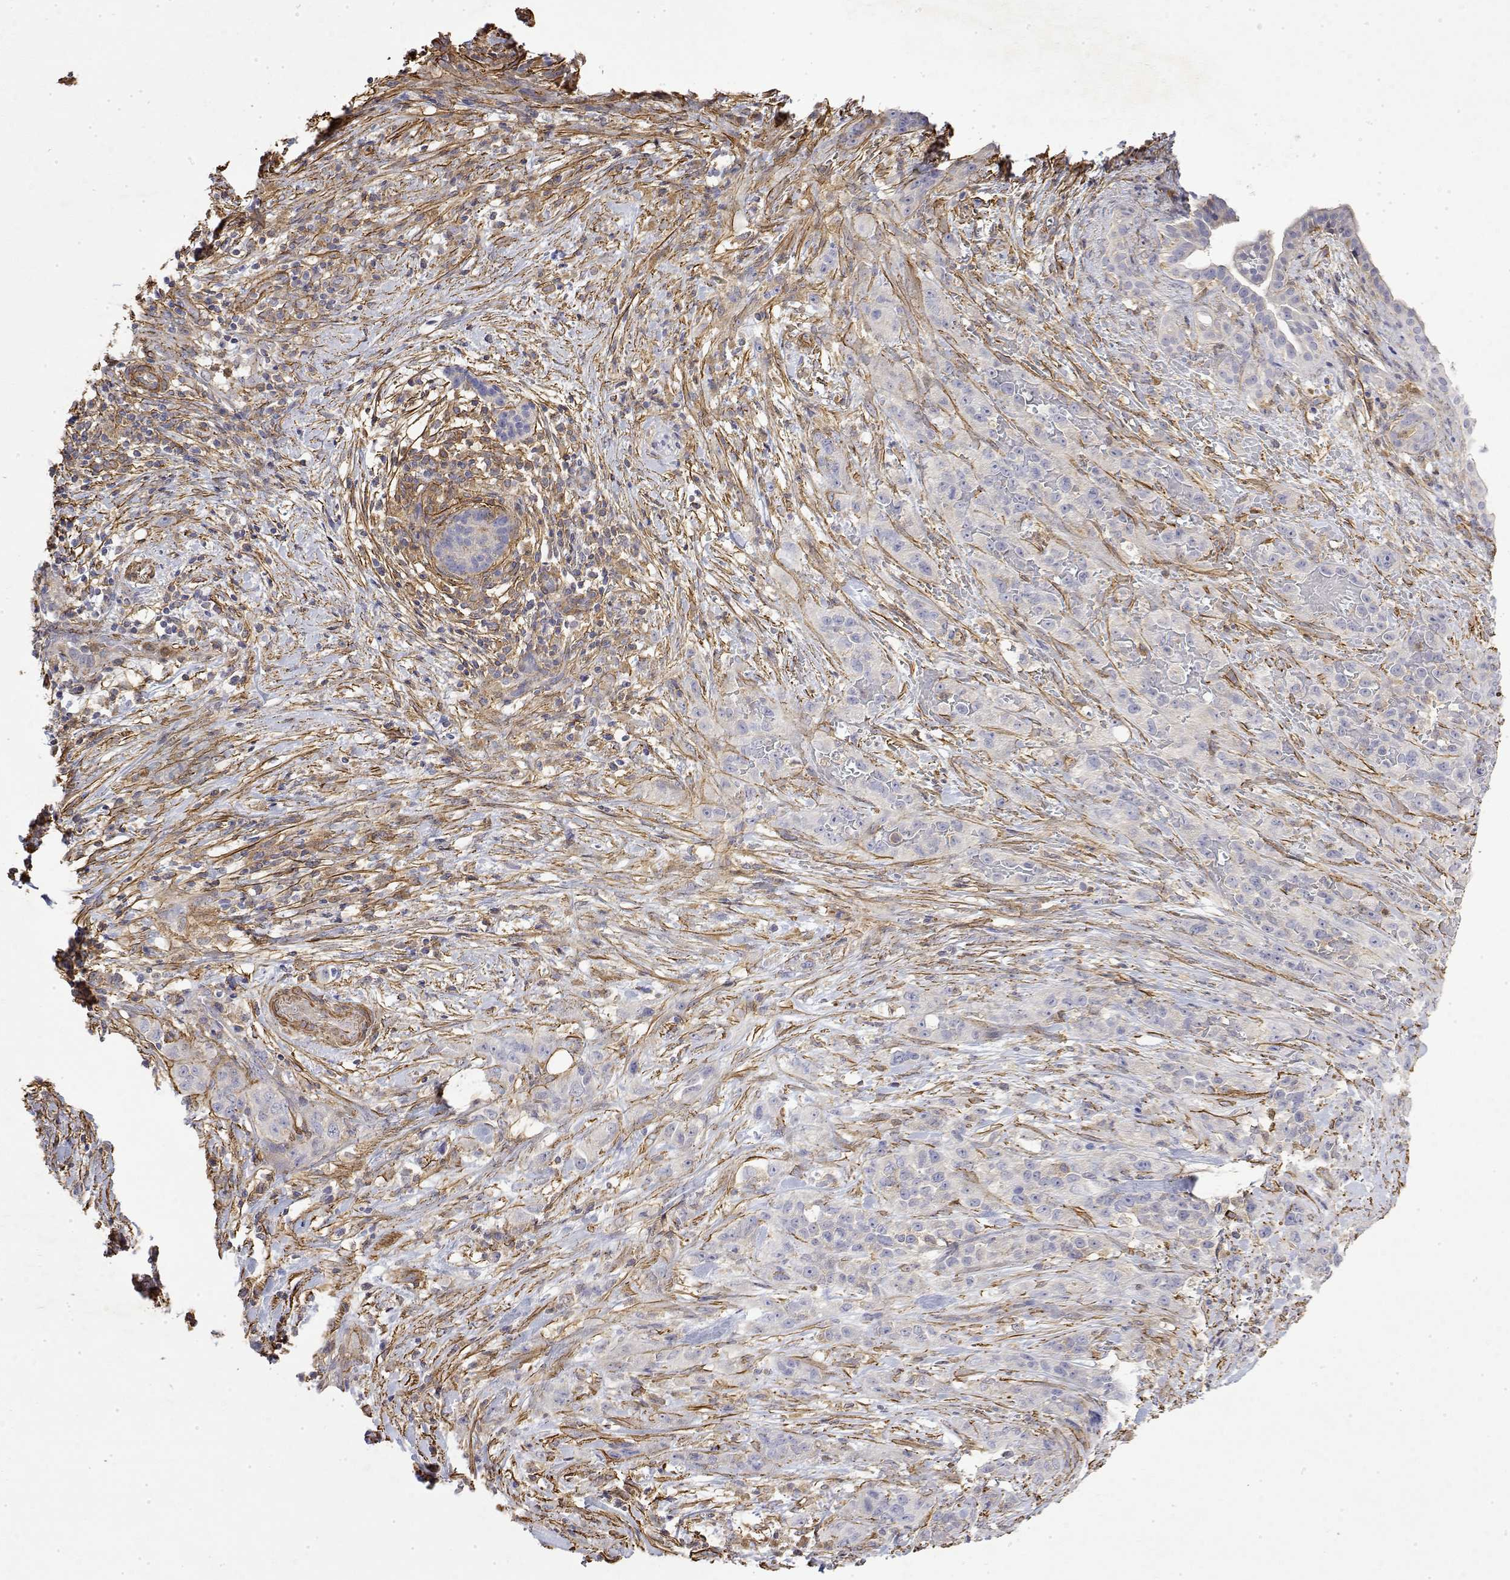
{"staining": {"intensity": "negative", "quantity": "none", "location": "none"}, "tissue": "pancreatic cancer", "cell_type": "Tumor cells", "image_type": "cancer", "snomed": [{"axis": "morphology", "description": "Adenocarcinoma, NOS"}, {"axis": "topography", "description": "Pancreas"}], "caption": "Photomicrograph shows no protein expression in tumor cells of pancreatic cancer tissue.", "gene": "SOWAHD", "patient": {"sex": "male", "age": 44}}